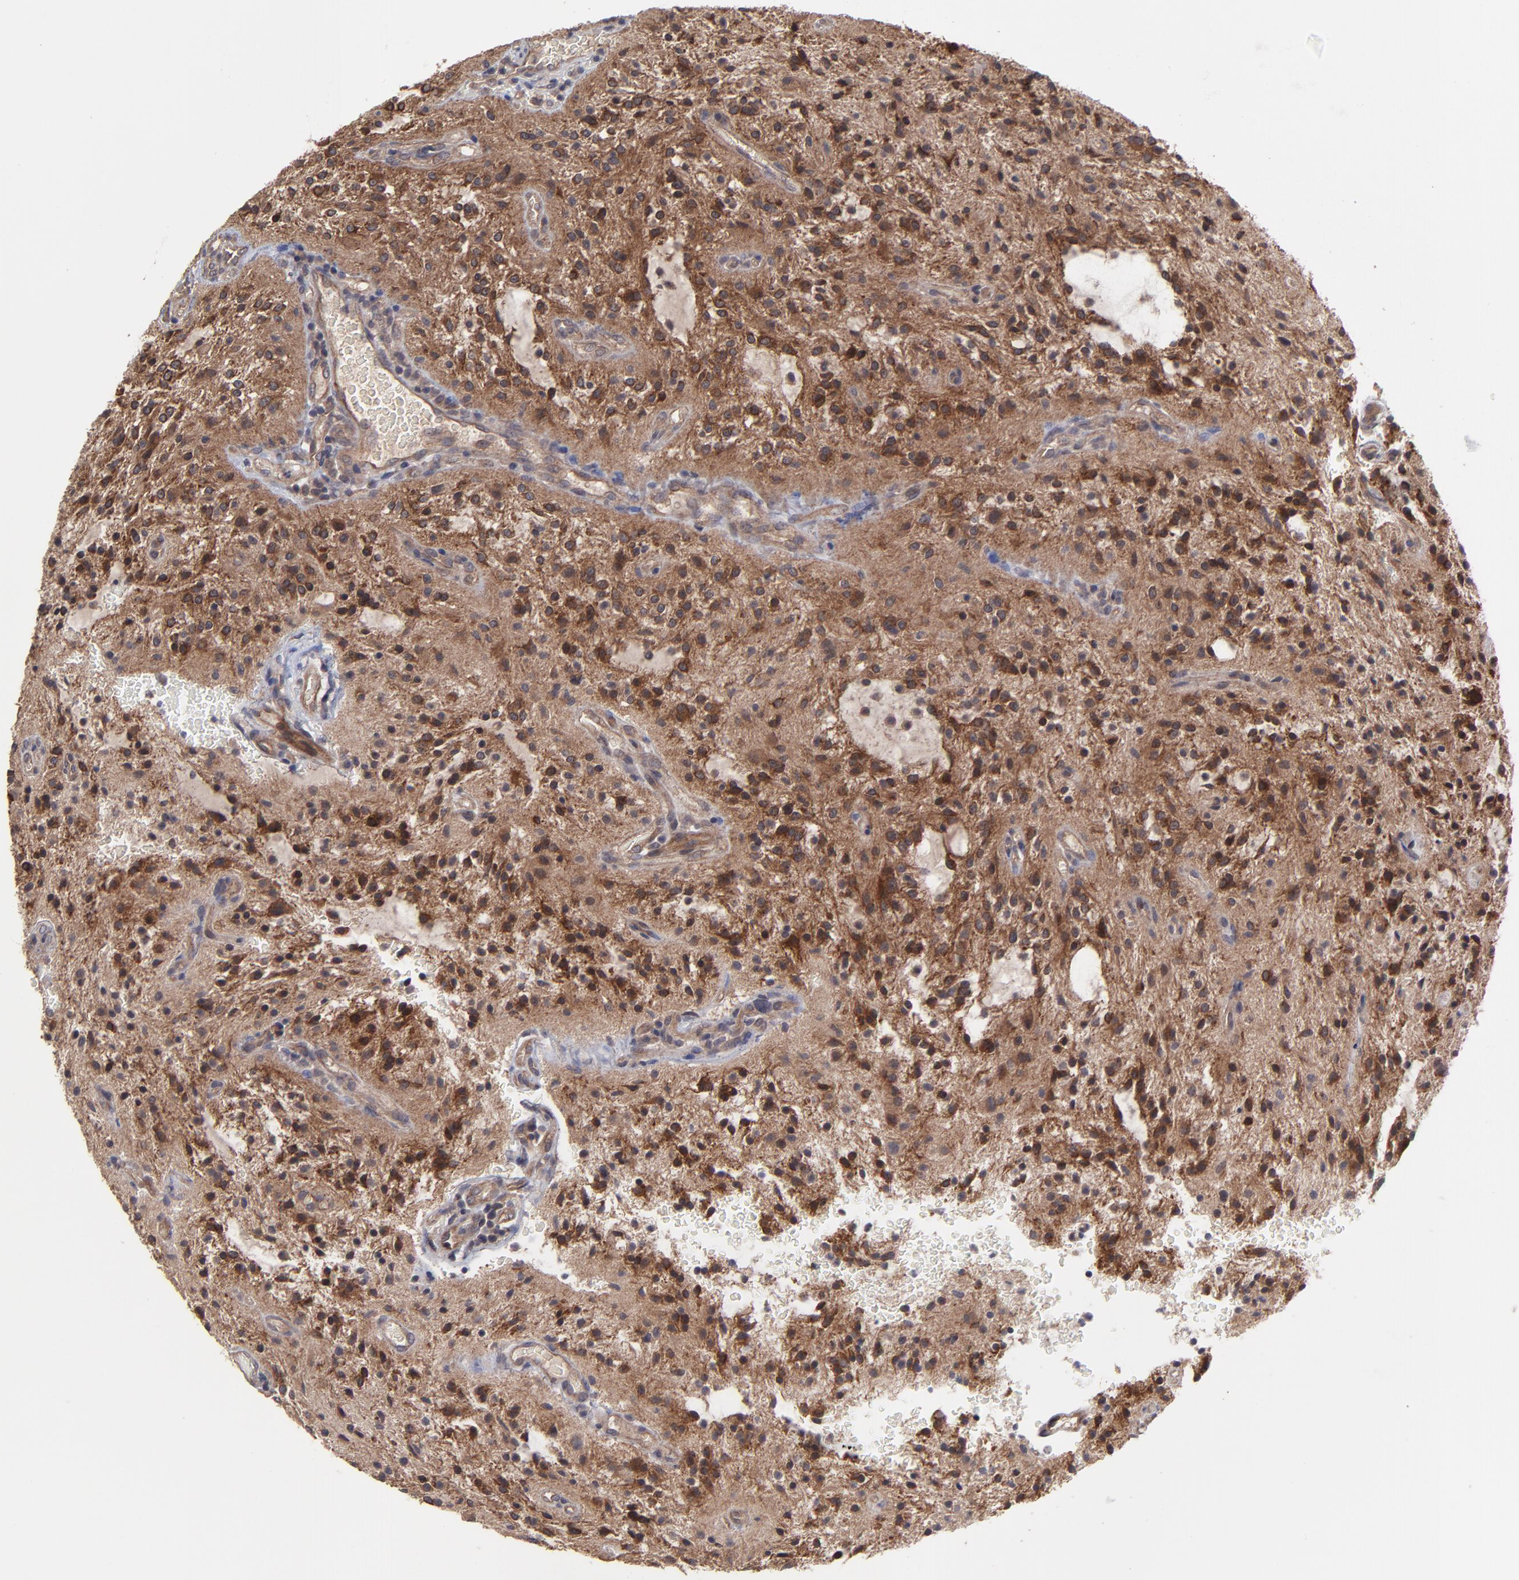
{"staining": {"intensity": "strong", "quantity": ">75%", "location": "cytoplasmic/membranous"}, "tissue": "glioma", "cell_type": "Tumor cells", "image_type": "cancer", "snomed": [{"axis": "morphology", "description": "Glioma, malignant, NOS"}, {"axis": "topography", "description": "Cerebellum"}], "caption": "IHC histopathology image of human glioma (malignant) stained for a protein (brown), which shows high levels of strong cytoplasmic/membranous positivity in about >75% of tumor cells.", "gene": "ZNF780B", "patient": {"sex": "female", "age": 10}}